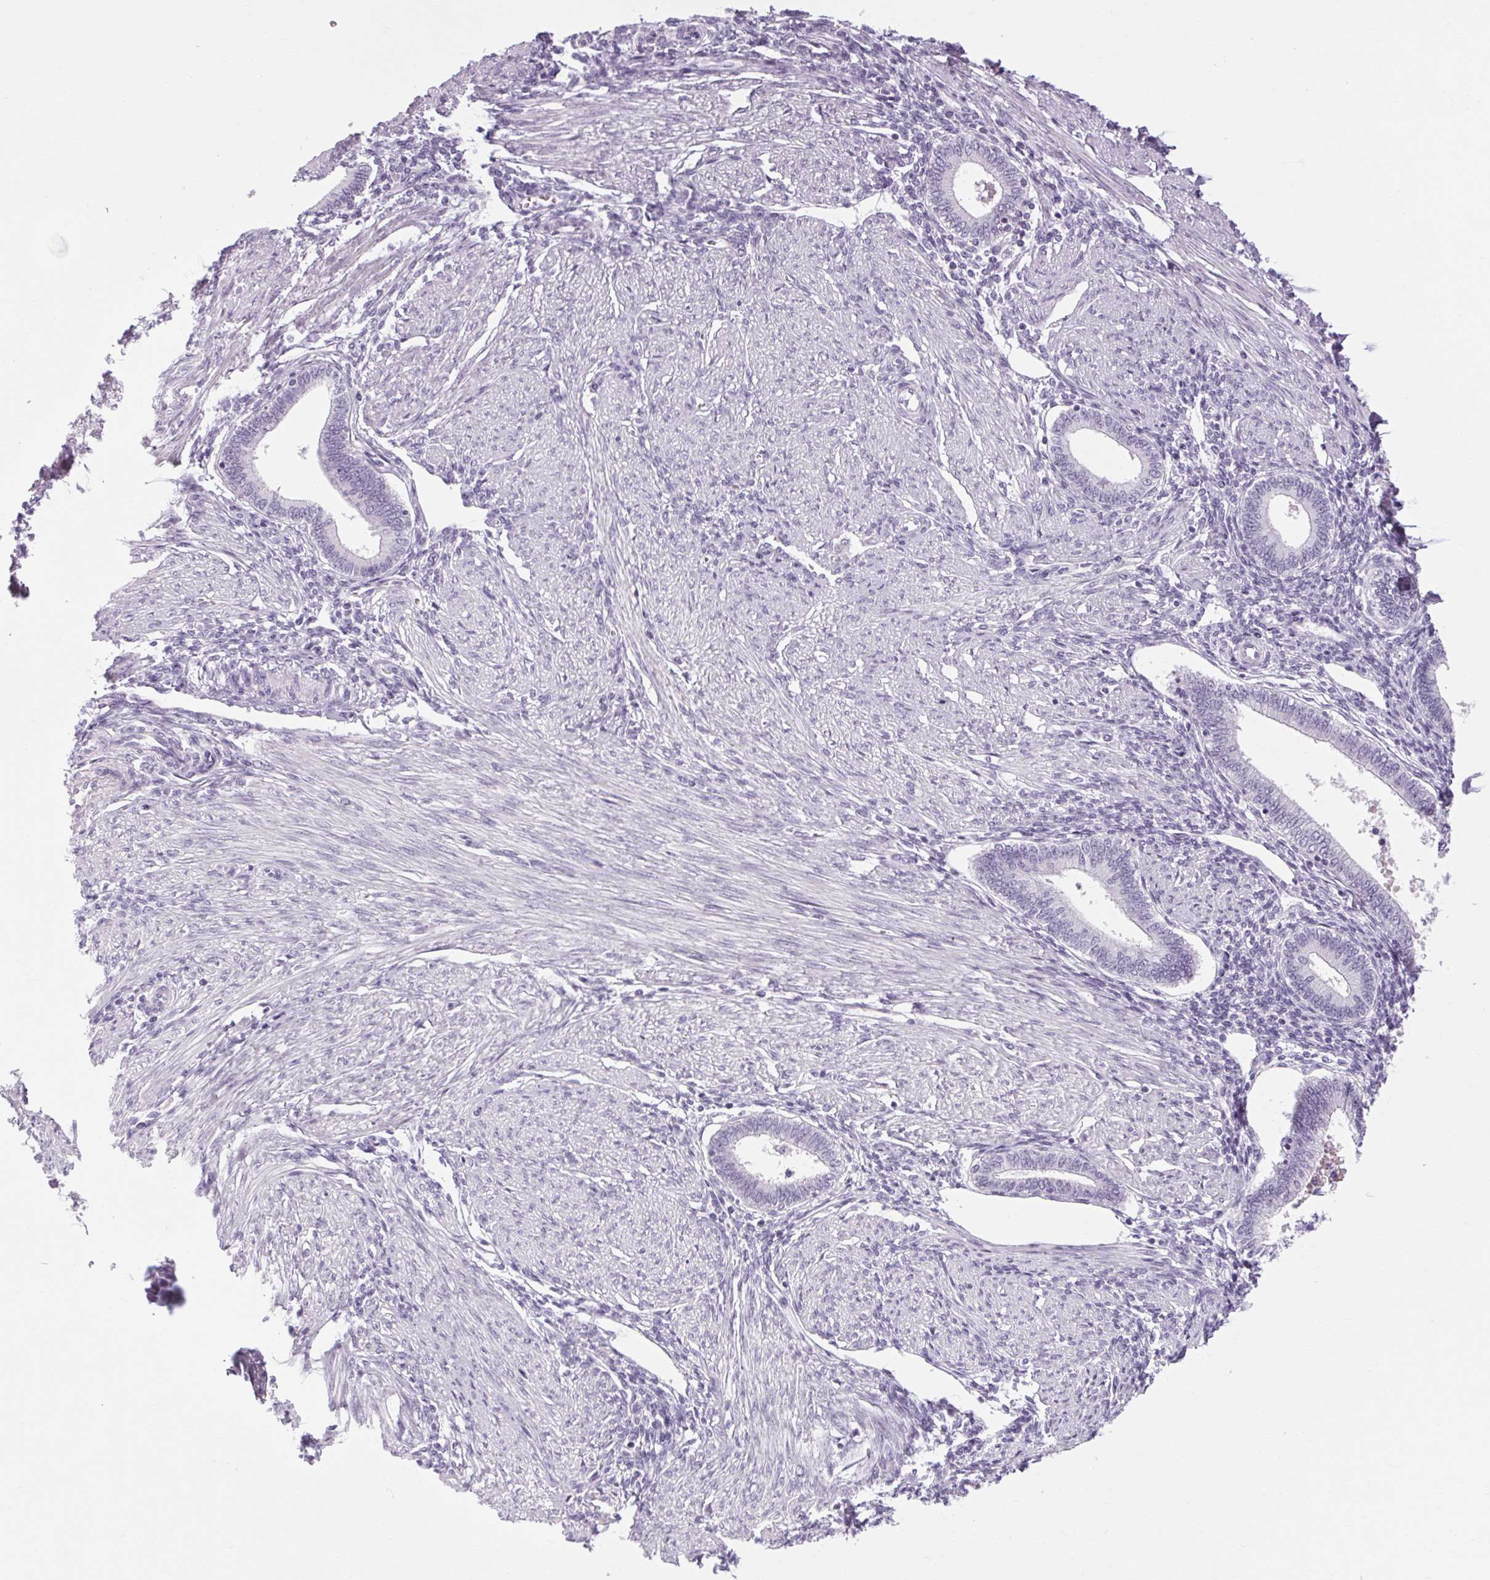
{"staining": {"intensity": "negative", "quantity": "none", "location": "none"}, "tissue": "endometrium", "cell_type": "Cells in endometrial stroma", "image_type": "normal", "snomed": [{"axis": "morphology", "description": "Normal tissue, NOS"}, {"axis": "topography", "description": "Endometrium"}], "caption": "A photomicrograph of human endometrium is negative for staining in cells in endometrial stroma.", "gene": "POMC", "patient": {"sex": "female", "age": 42}}